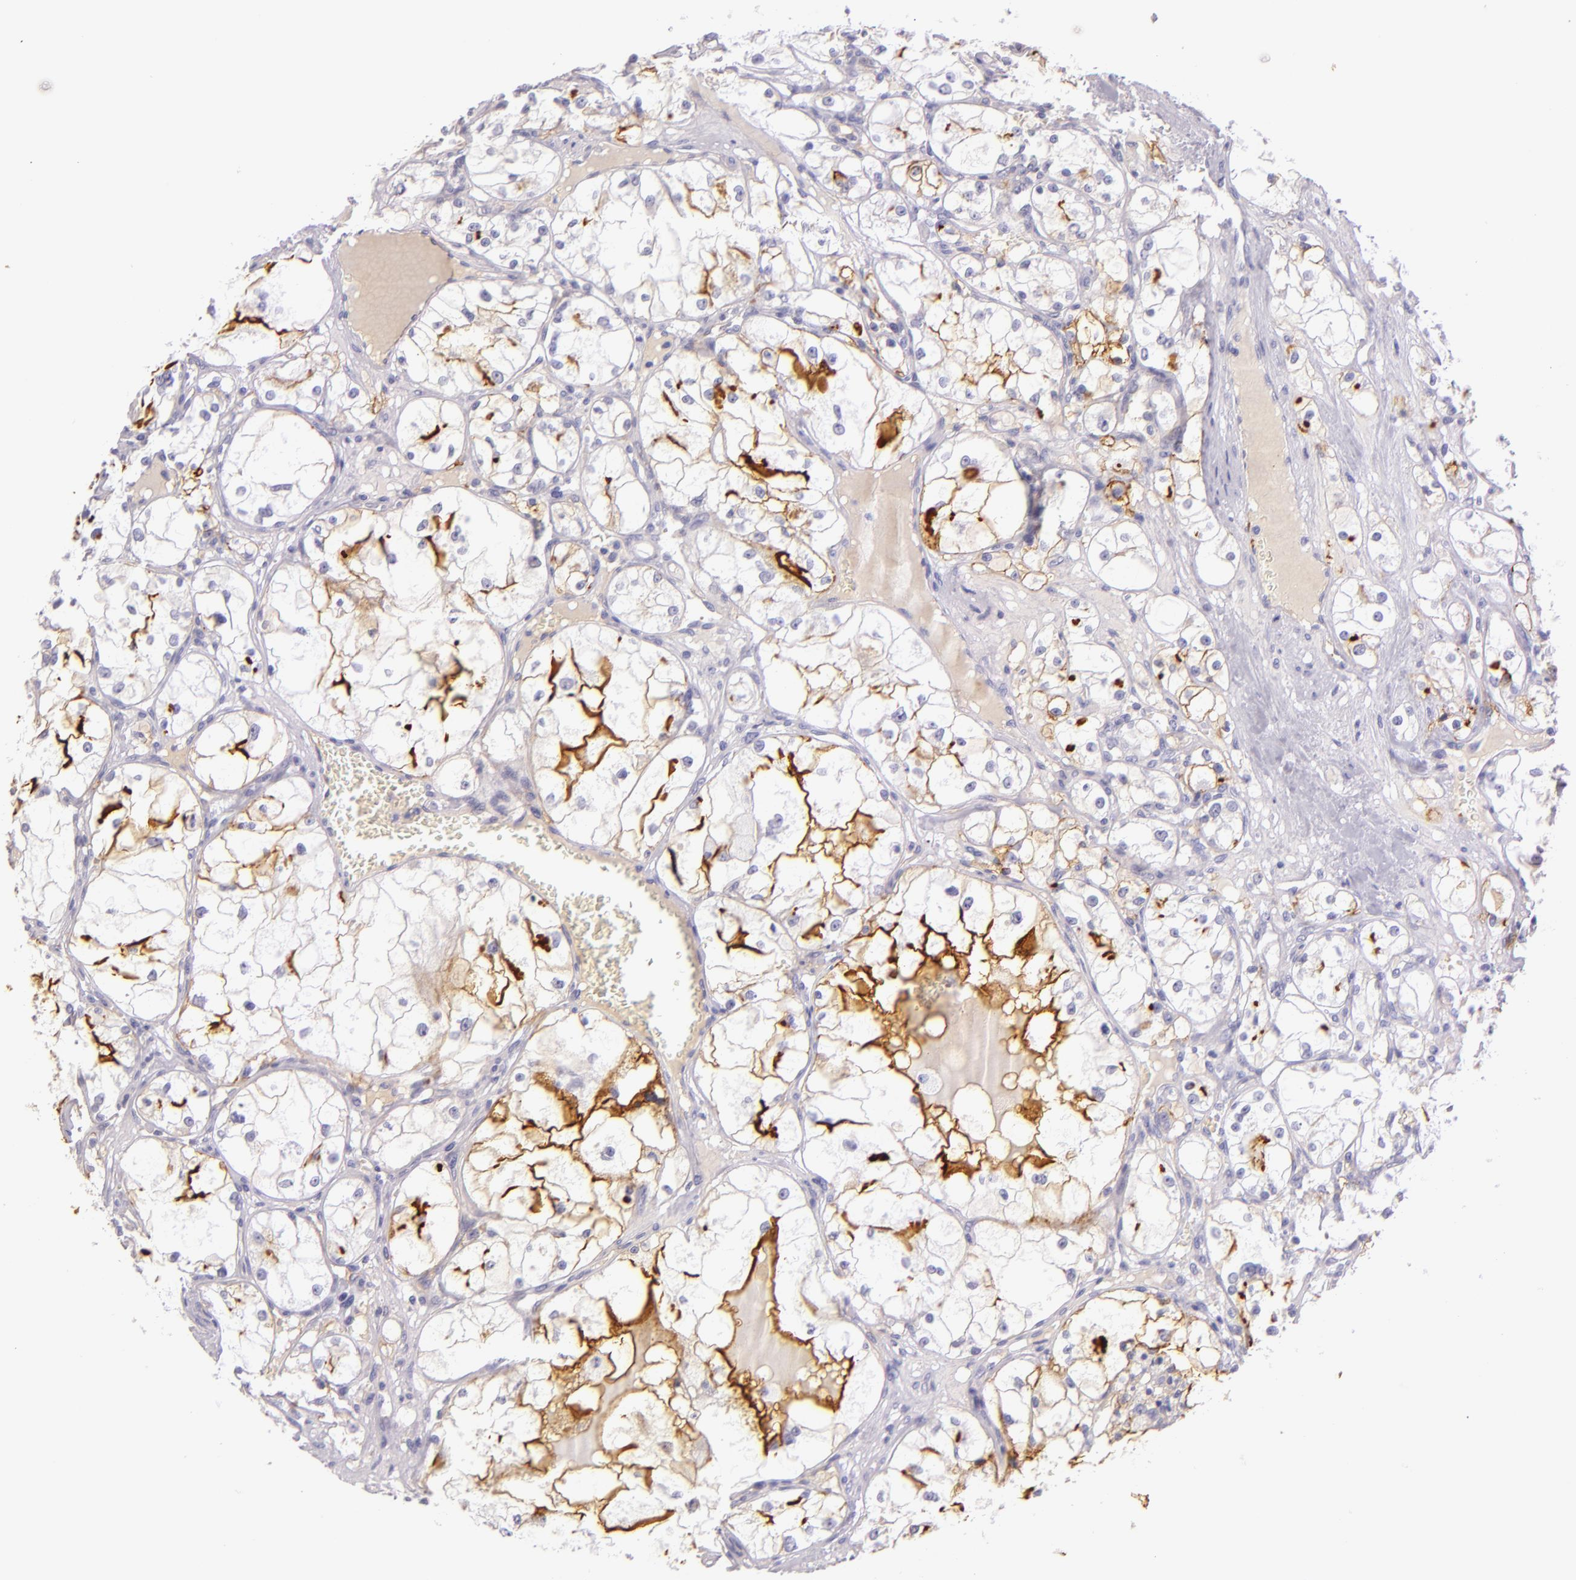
{"staining": {"intensity": "negative", "quantity": "none", "location": "none"}, "tissue": "renal cancer", "cell_type": "Tumor cells", "image_type": "cancer", "snomed": [{"axis": "morphology", "description": "Adenocarcinoma, NOS"}, {"axis": "topography", "description": "Kidney"}], "caption": "This is an IHC photomicrograph of human adenocarcinoma (renal). There is no staining in tumor cells.", "gene": "ICAM1", "patient": {"sex": "male", "age": 61}}